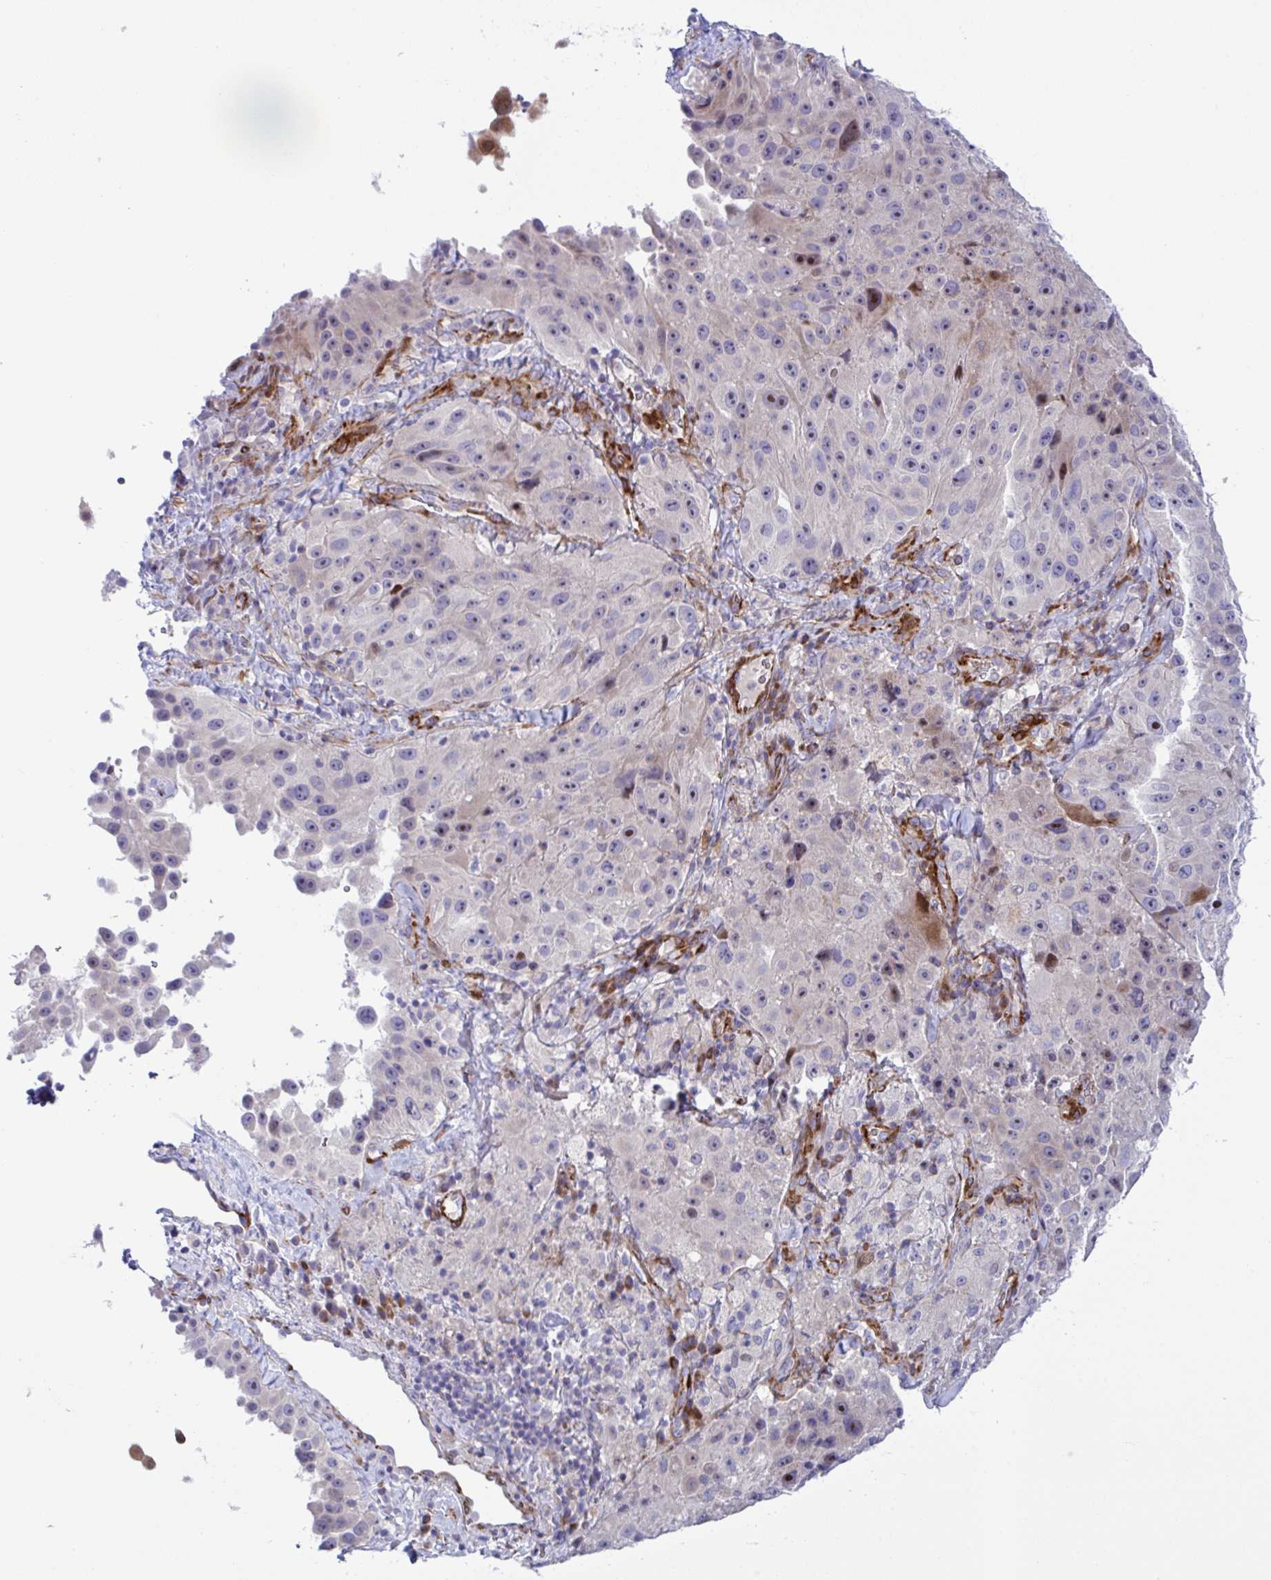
{"staining": {"intensity": "negative", "quantity": "none", "location": "none"}, "tissue": "melanoma", "cell_type": "Tumor cells", "image_type": "cancer", "snomed": [{"axis": "morphology", "description": "Malignant melanoma, Metastatic site"}, {"axis": "topography", "description": "Lymph node"}], "caption": "Immunohistochemical staining of melanoma displays no significant expression in tumor cells.", "gene": "ZNF713", "patient": {"sex": "male", "age": 62}}